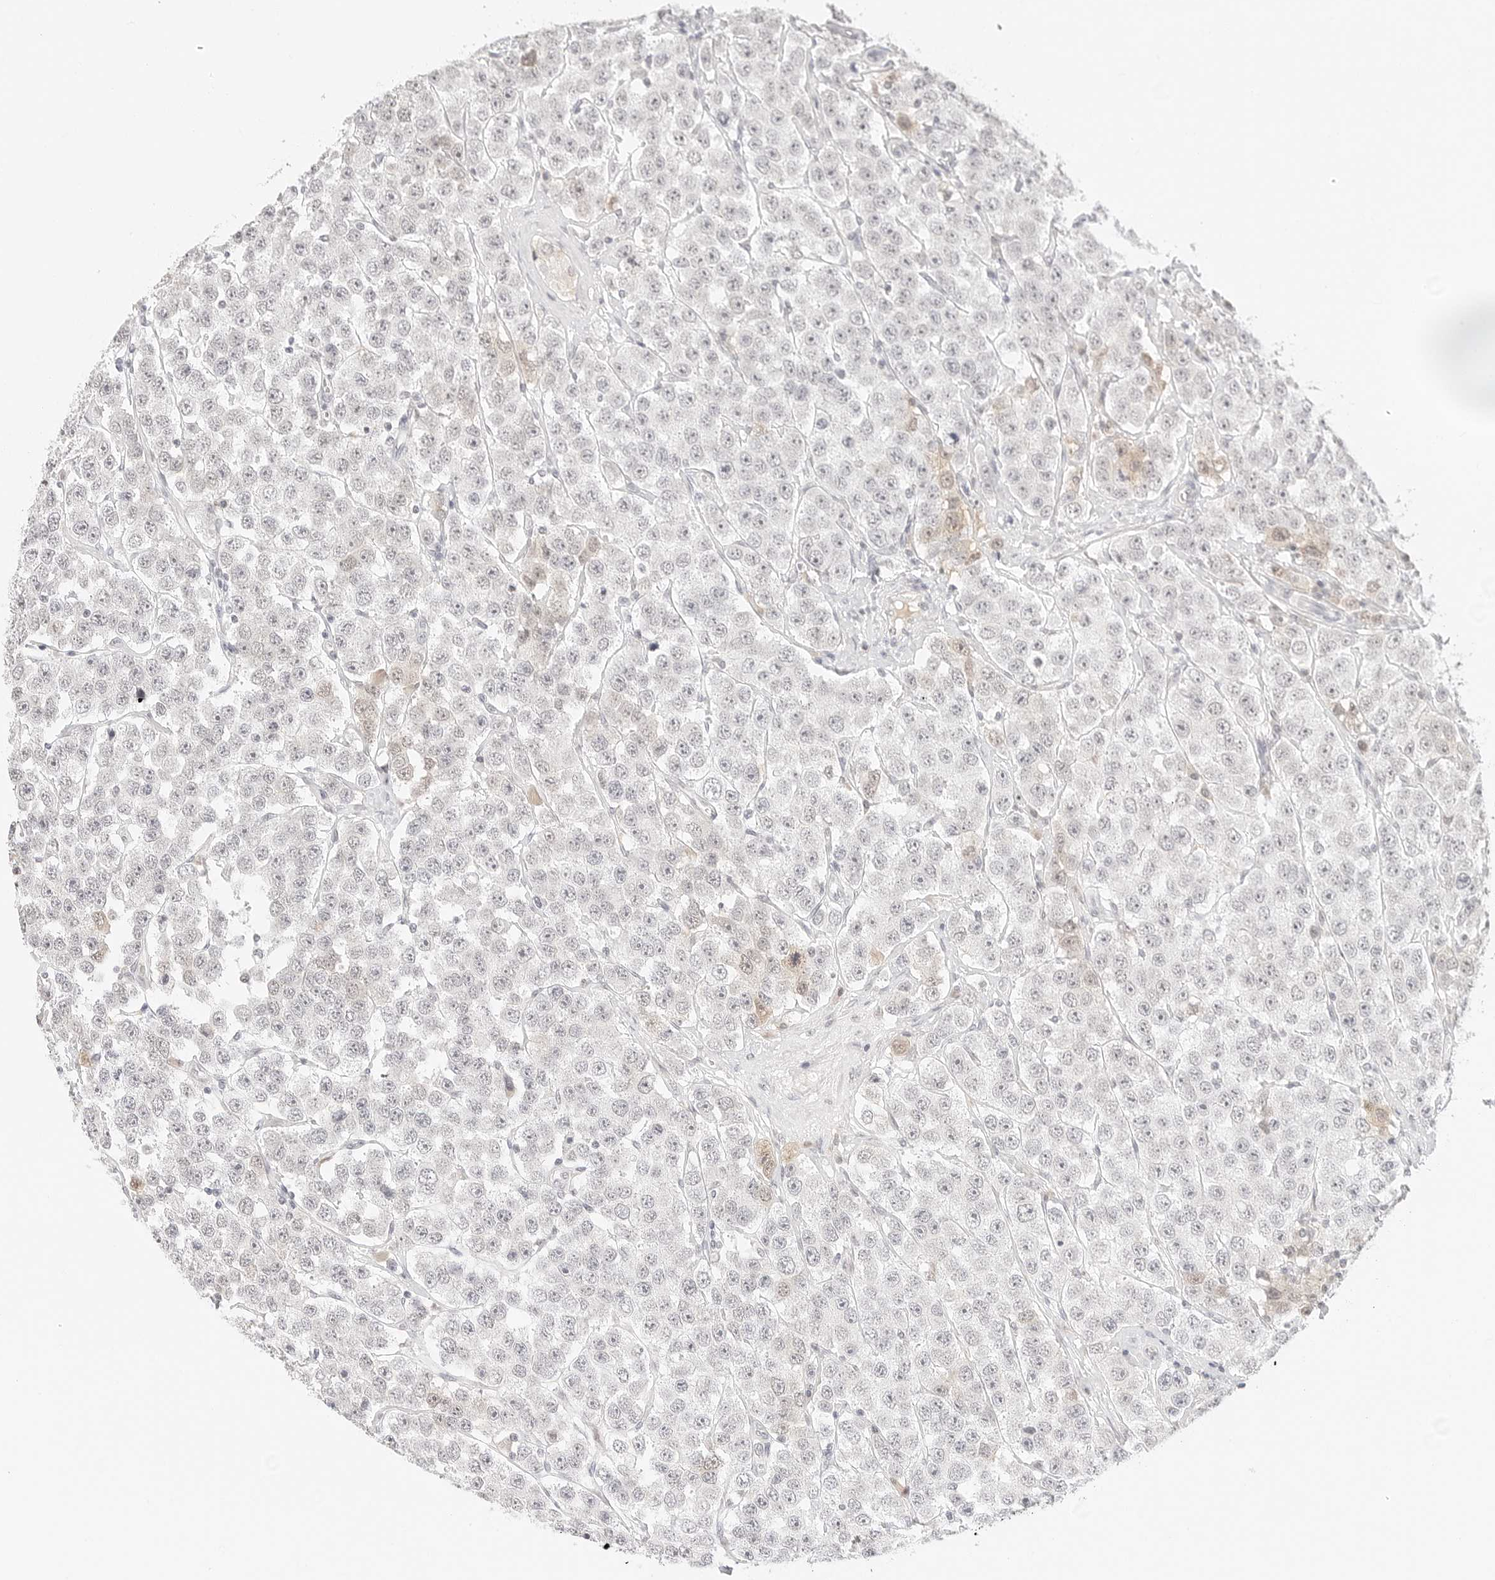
{"staining": {"intensity": "weak", "quantity": "<25%", "location": "cytoplasmic/membranous,nuclear"}, "tissue": "testis cancer", "cell_type": "Tumor cells", "image_type": "cancer", "snomed": [{"axis": "morphology", "description": "Seminoma, NOS"}, {"axis": "topography", "description": "Testis"}], "caption": "Image shows no protein staining in tumor cells of testis cancer tissue.", "gene": "XKR4", "patient": {"sex": "male", "age": 28}}